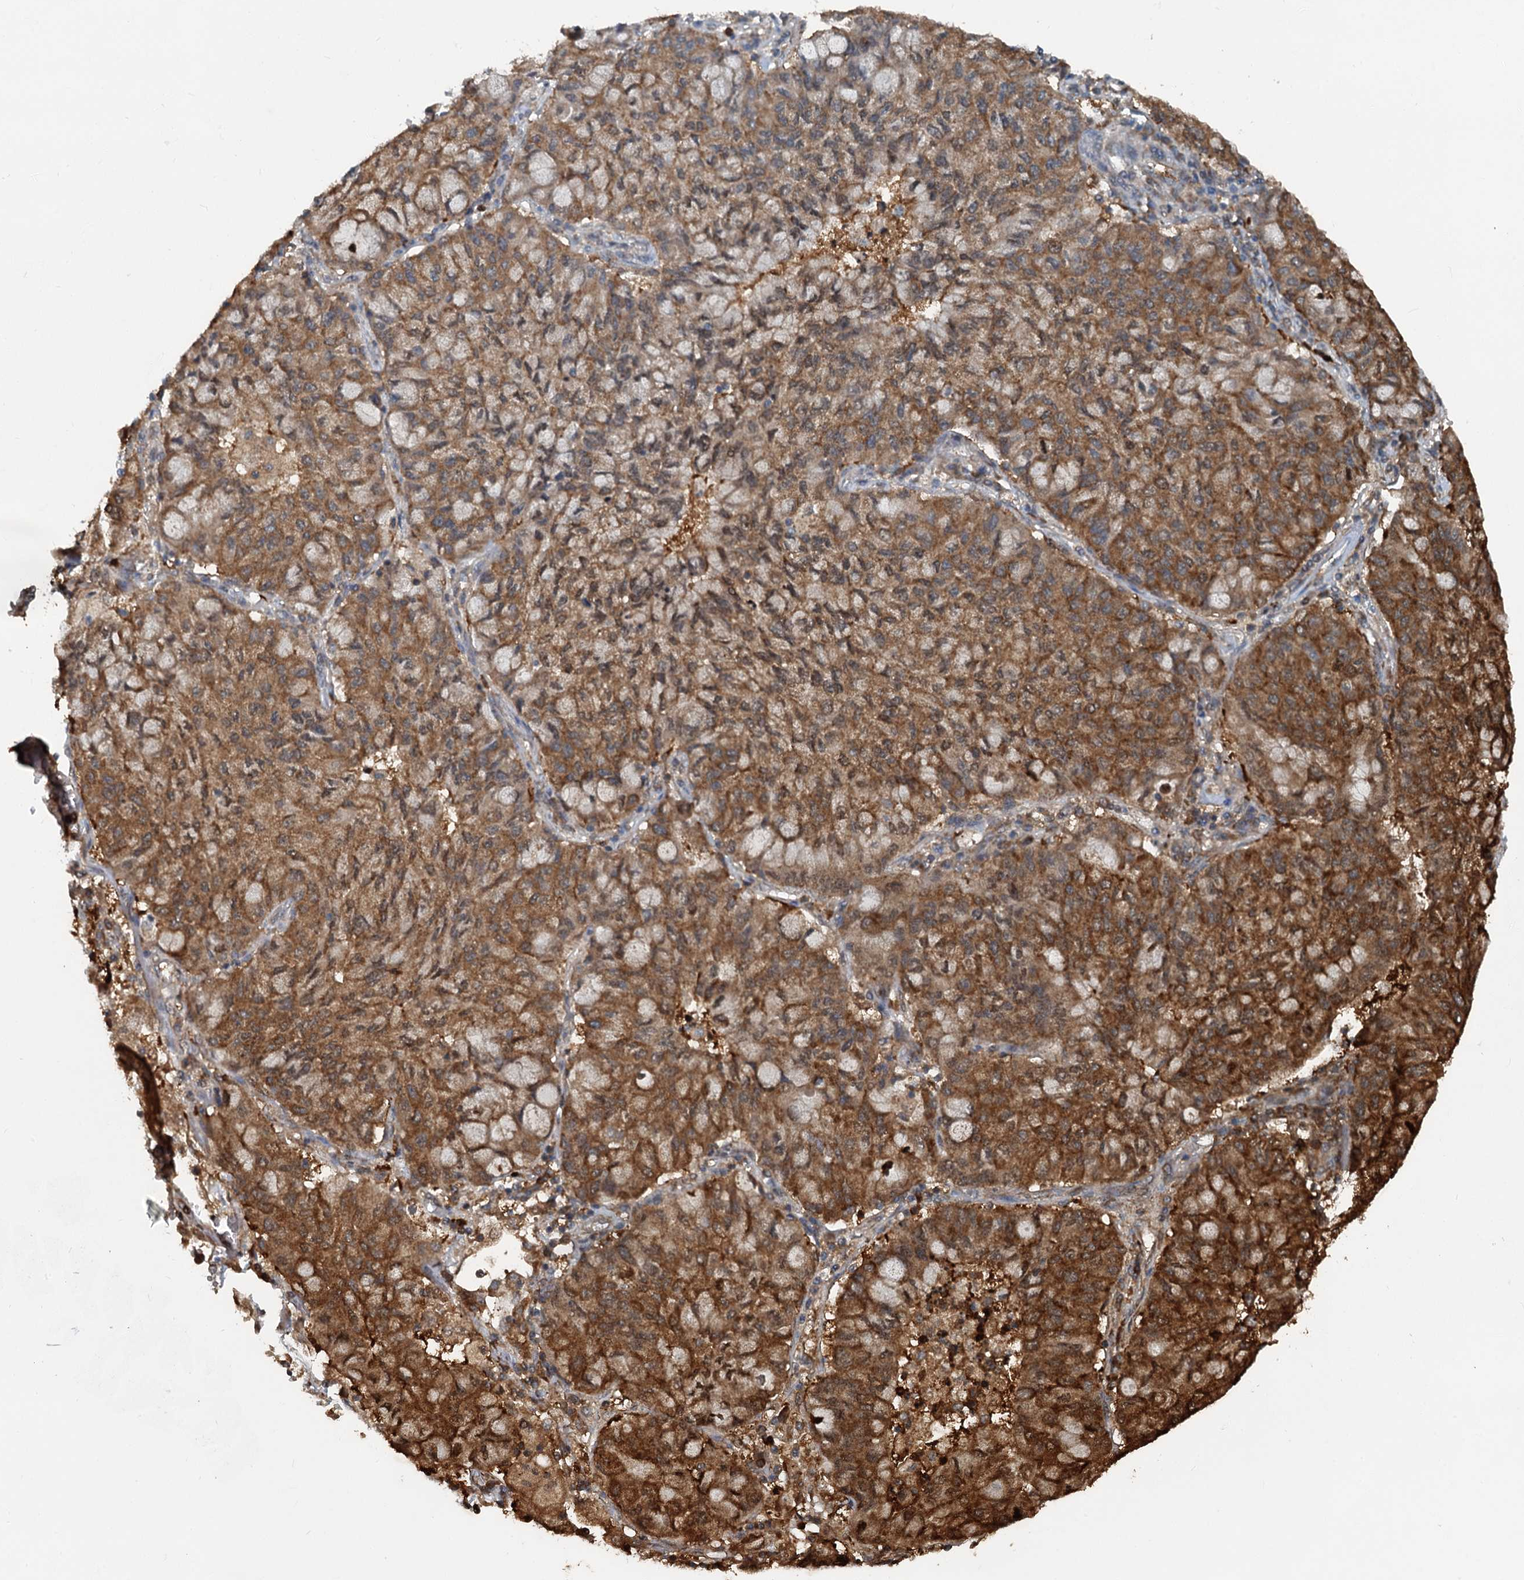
{"staining": {"intensity": "strong", "quantity": ">75%", "location": "cytoplasmic/membranous"}, "tissue": "lung cancer", "cell_type": "Tumor cells", "image_type": "cancer", "snomed": [{"axis": "morphology", "description": "Squamous cell carcinoma, NOS"}, {"axis": "topography", "description": "Lung"}], "caption": "The photomicrograph demonstrates a brown stain indicating the presence of a protein in the cytoplasmic/membranous of tumor cells in lung cancer (squamous cell carcinoma).", "gene": "GPI", "patient": {"sex": "male", "age": 74}}